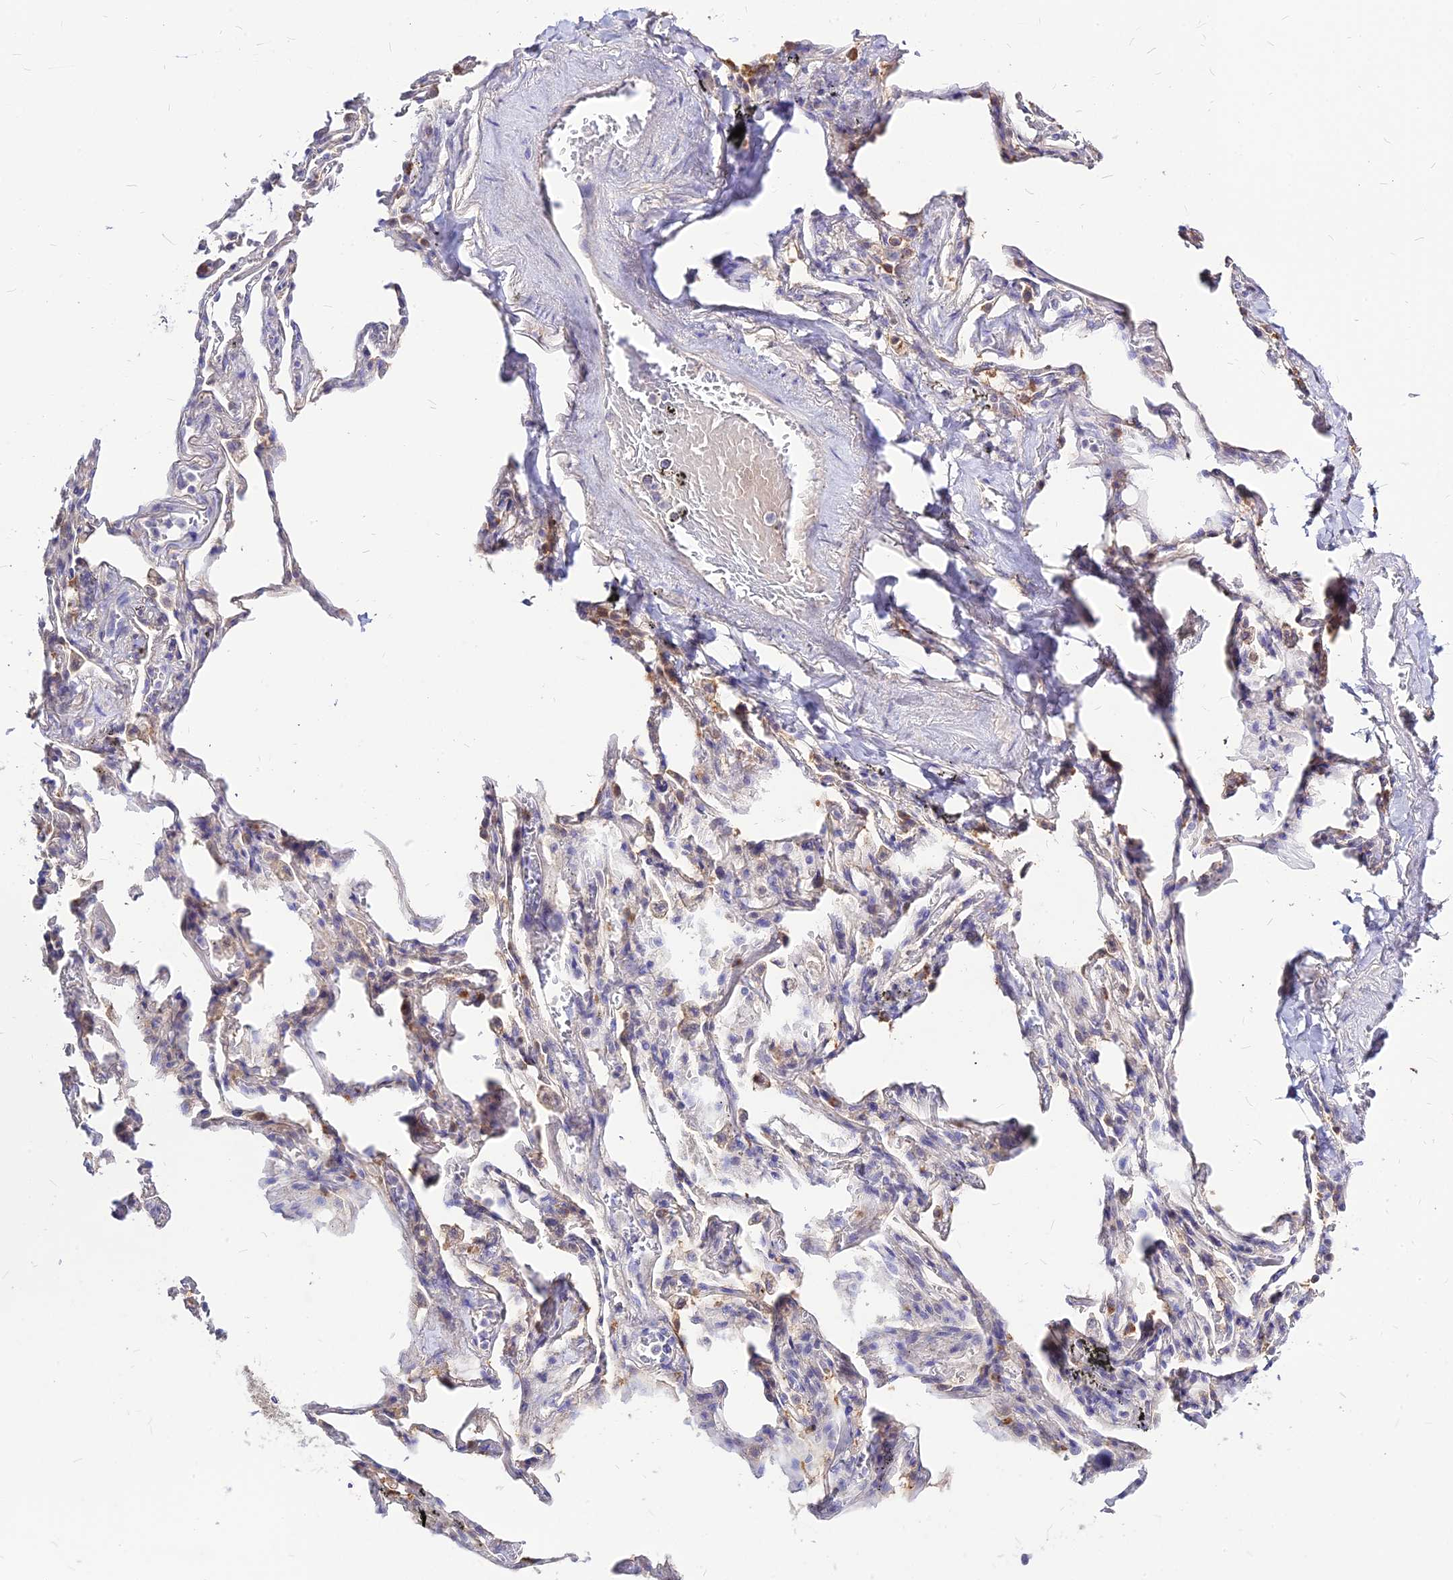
{"staining": {"intensity": "negative", "quantity": "none", "location": "none"}, "tissue": "adipose tissue", "cell_type": "Adipocytes", "image_type": "normal", "snomed": [{"axis": "morphology", "description": "Normal tissue, NOS"}, {"axis": "topography", "description": "Lymph node"}, {"axis": "topography", "description": "Bronchus"}], "caption": "This is an IHC histopathology image of benign human adipose tissue. There is no staining in adipocytes.", "gene": "CZIB", "patient": {"sex": "male", "age": 63}}